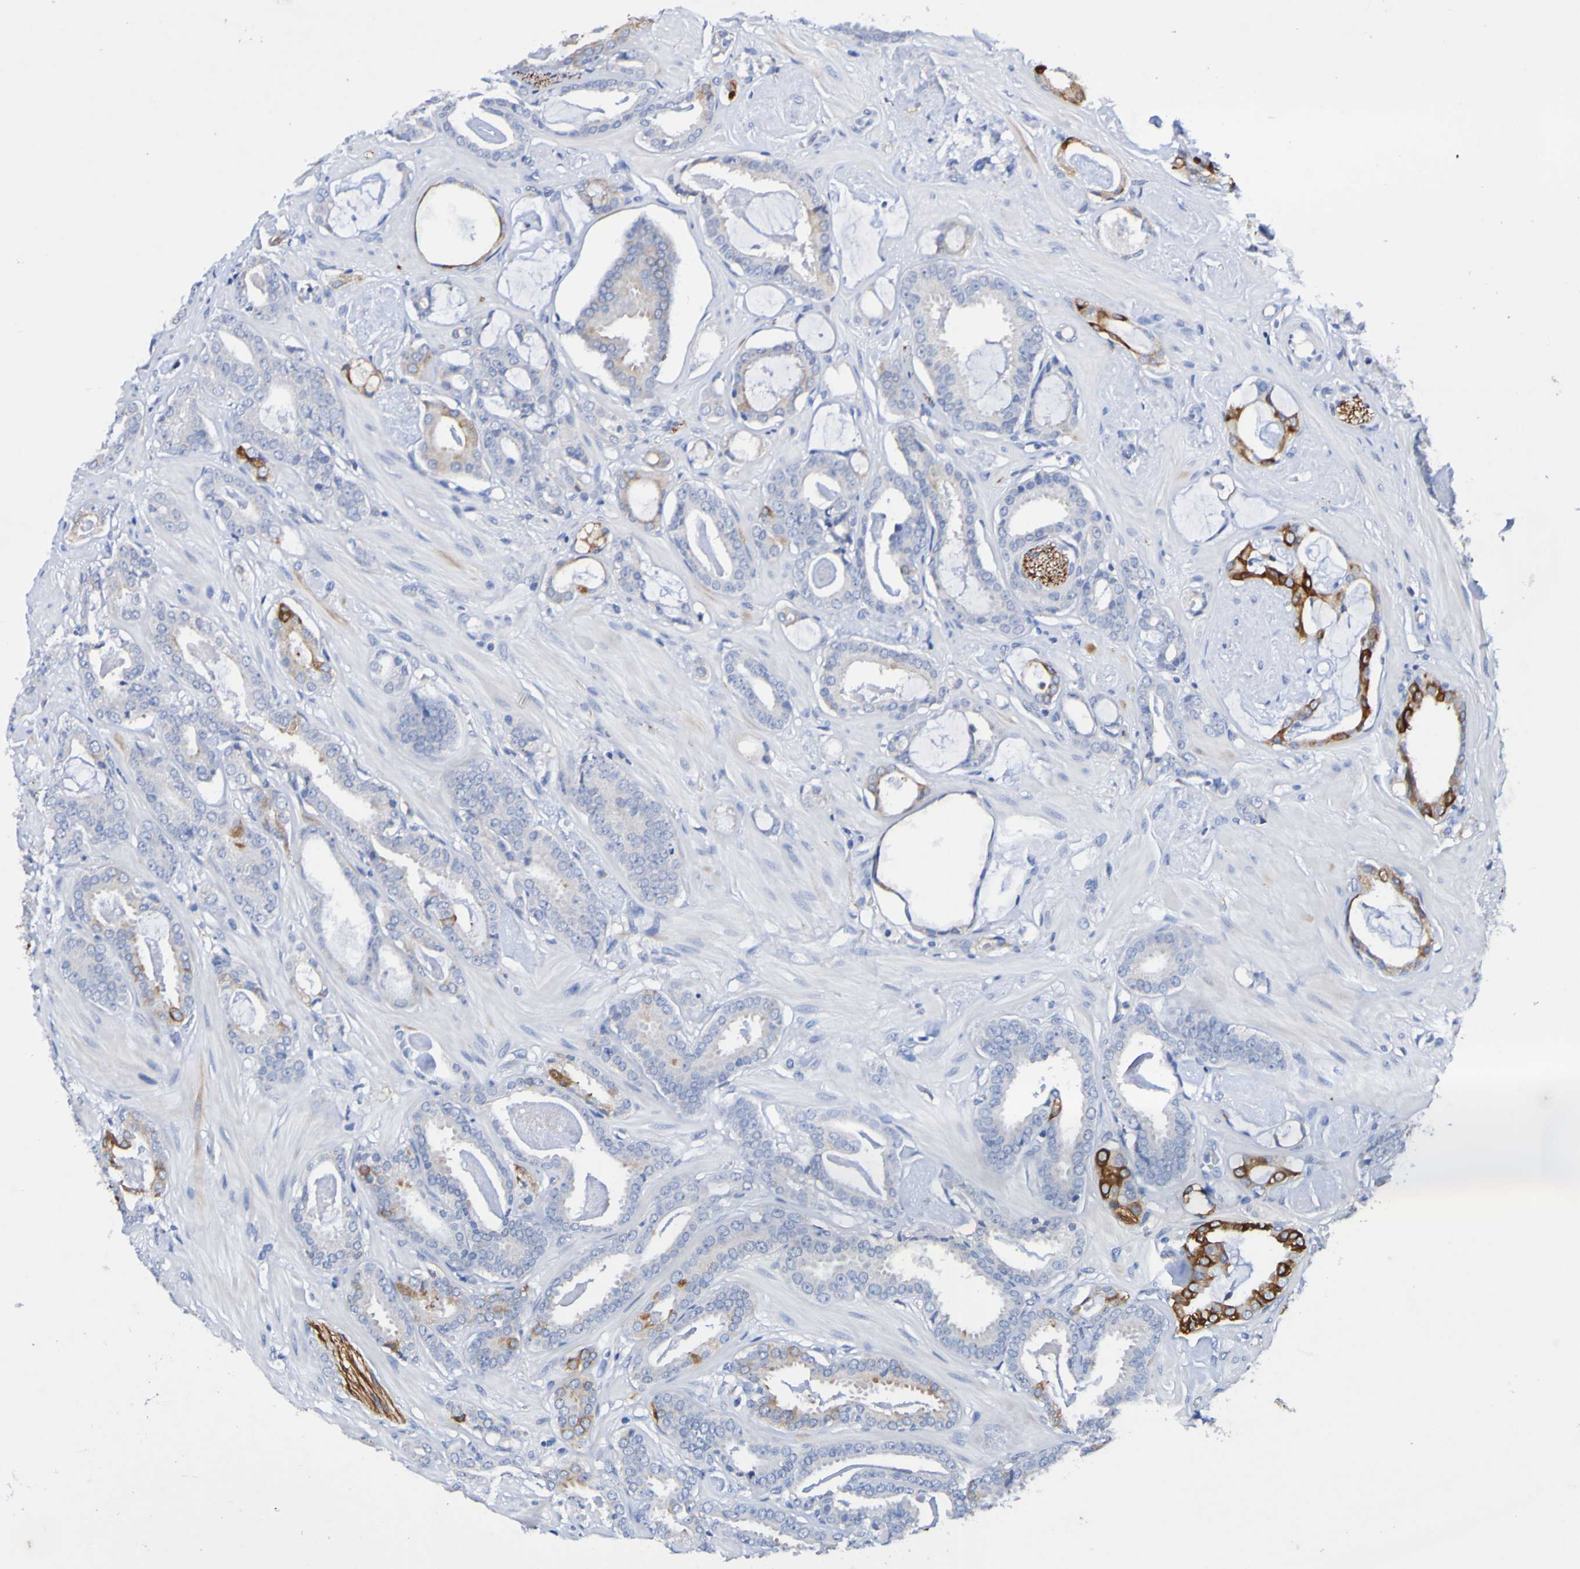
{"staining": {"intensity": "moderate", "quantity": "<25%", "location": "cytoplasmic/membranous"}, "tissue": "prostate cancer", "cell_type": "Tumor cells", "image_type": "cancer", "snomed": [{"axis": "morphology", "description": "Adenocarcinoma, Low grade"}, {"axis": "topography", "description": "Prostate"}], "caption": "Immunohistochemistry (IHC) histopathology image of prostate cancer stained for a protein (brown), which exhibits low levels of moderate cytoplasmic/membranous expression in approximately <25% of tumor cells.", "gene": "SEZ6", "patient": {"sex": "male", "age": 53}}